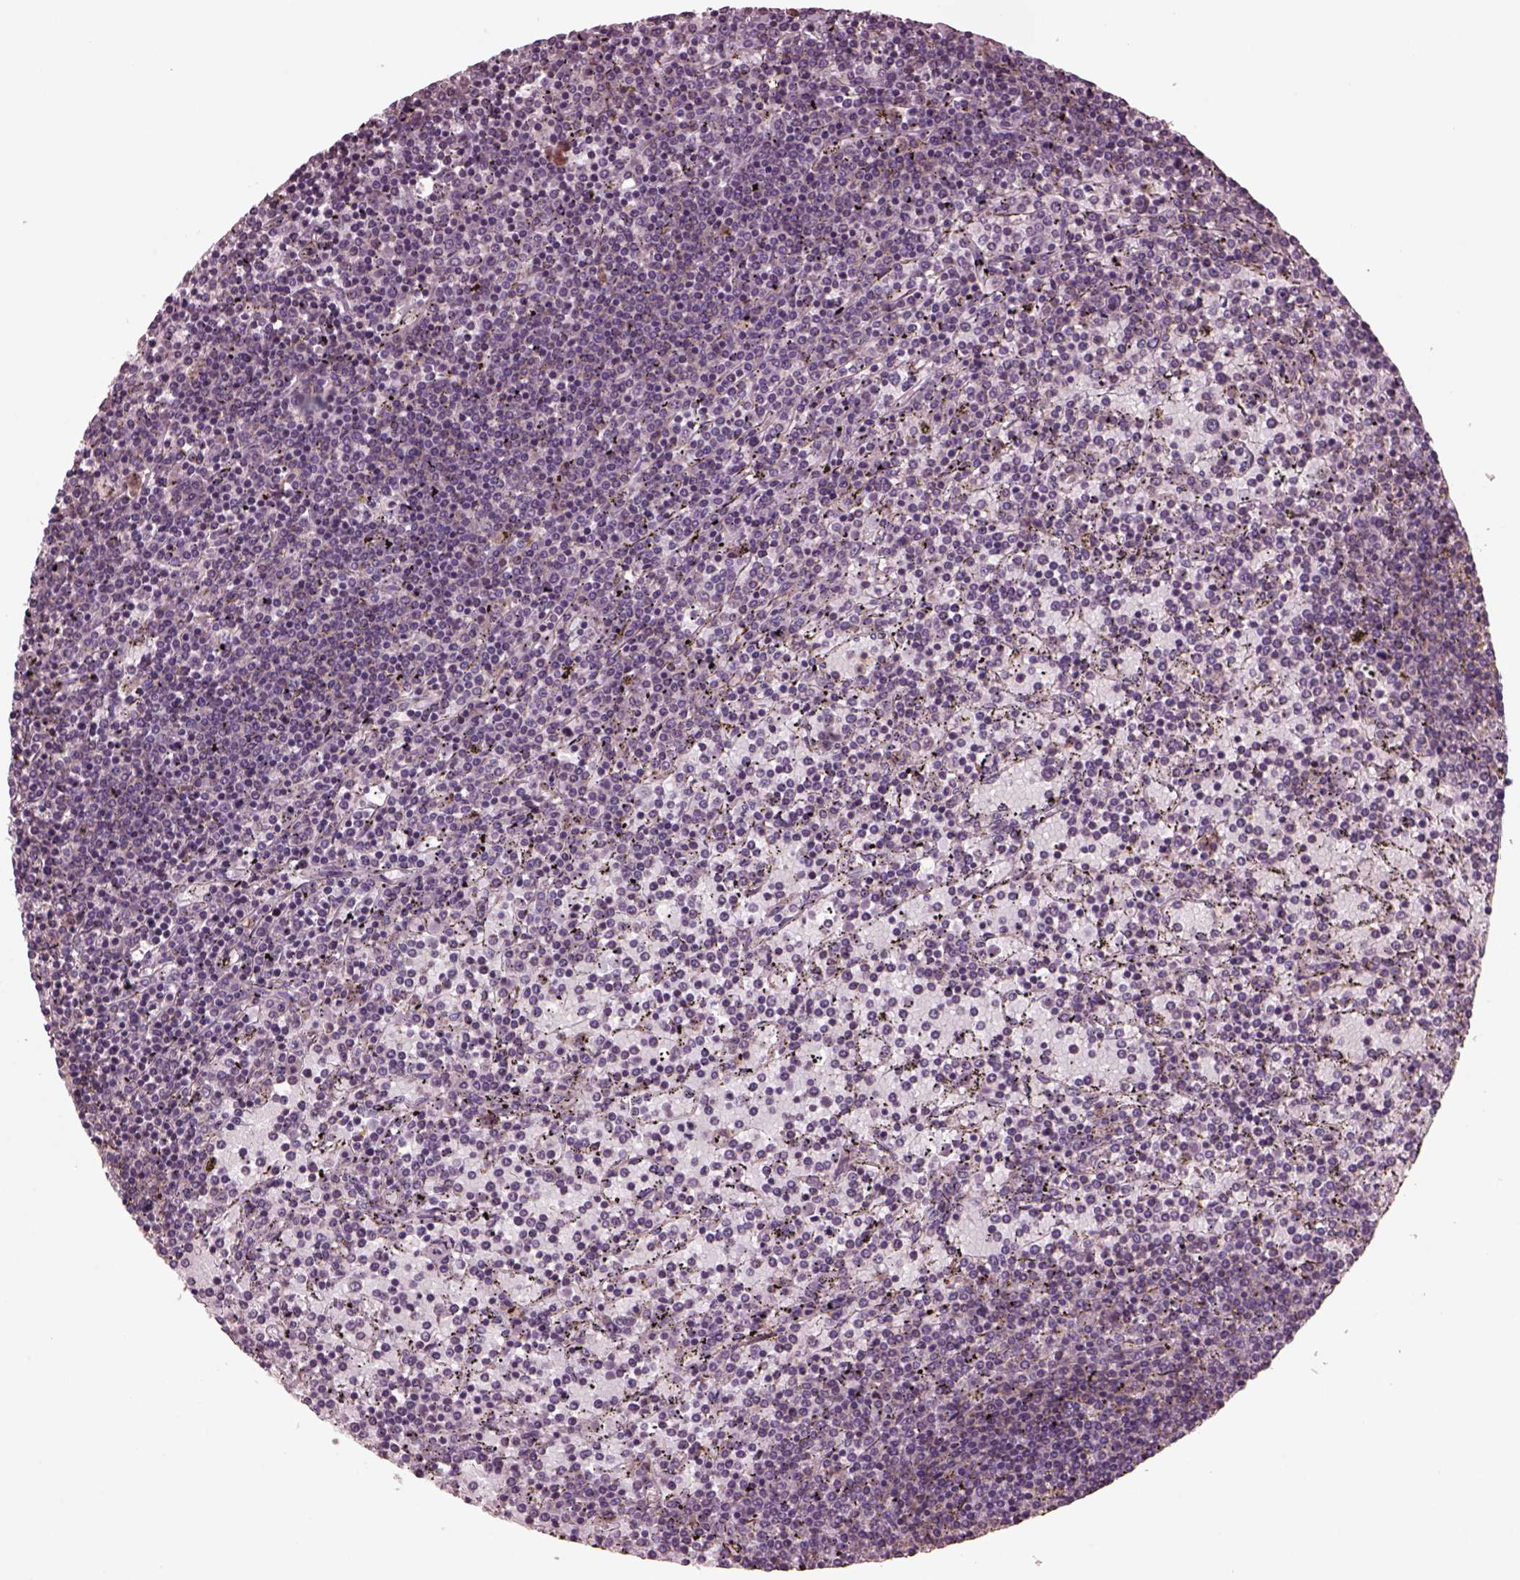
{"staining": {"intensity": "negative", "quantity": "none", "location": "none"}, "tissue": "lymphoma", "cell_type": "Tumor cells", "image_type": "cancer", "snomed": [{"axis": "morphology", "description": "Malignant lymphoma, non-Hodgkin's type, Low grade"}, {"axis": "topography", "description": "Spleen"}], "caption": "There is no significant expression in tumor cells of malignant lymphoma, non-Hodgkin's type (low-grade).", "gene": "AP4M1", "patient": {"sex": "female", "age": 77}}